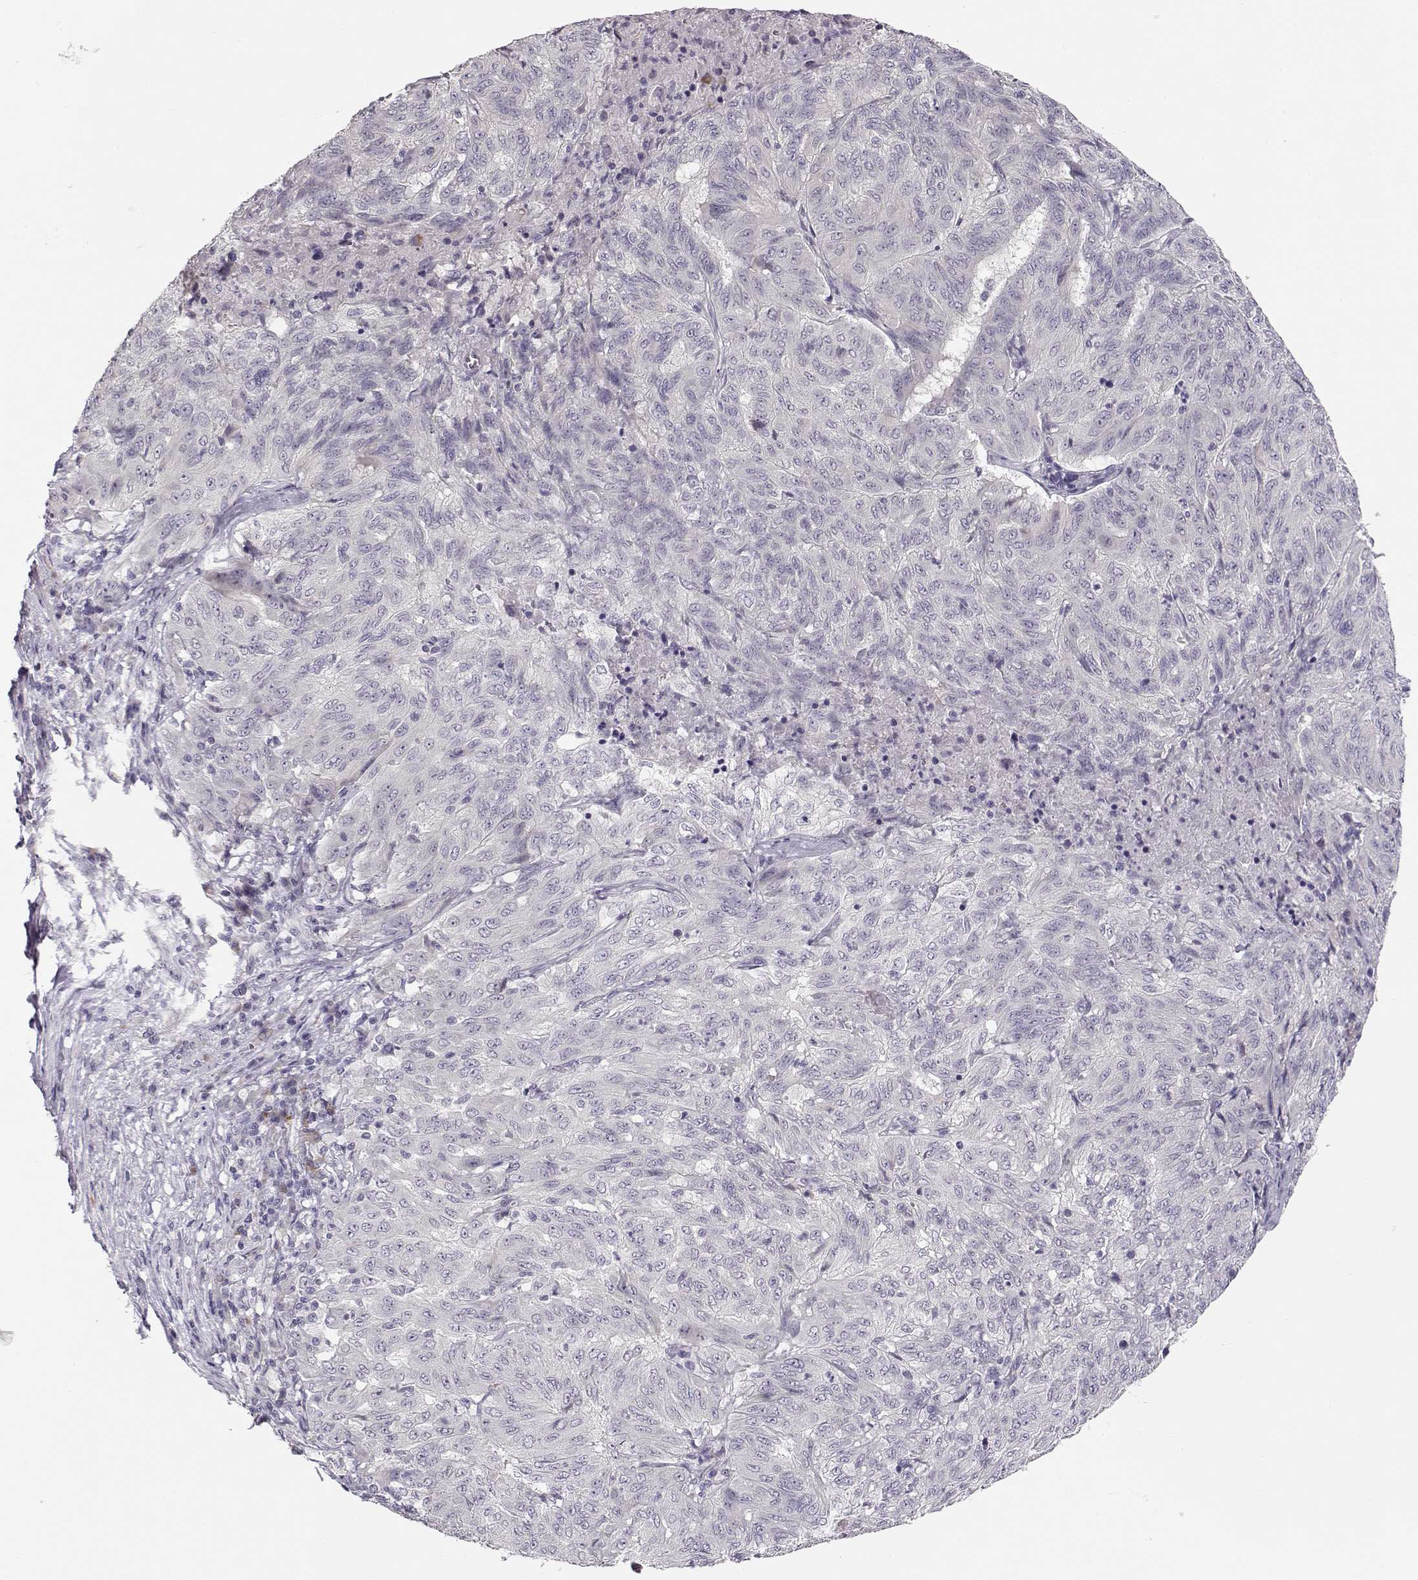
{"staining": {"intensity": "negative", "quantity": "none", "location": "none"}, "tissue": "pancreatic cancer", "cell_type": "Tumor cells", "image_type": "cancer", "snomed": [{"axis": "morphology", "description": "Adenocarcinoma, NOS"}, {"axis": "topography", "description": "Pancreas"}], "caption": "Immunohistochemistry (IHC) of human adenocarcinoma (pancreatic) reveals no positivity in tumor cells.", "gene": "TTC26", "patient": {"sex": "male", "age": 63}}